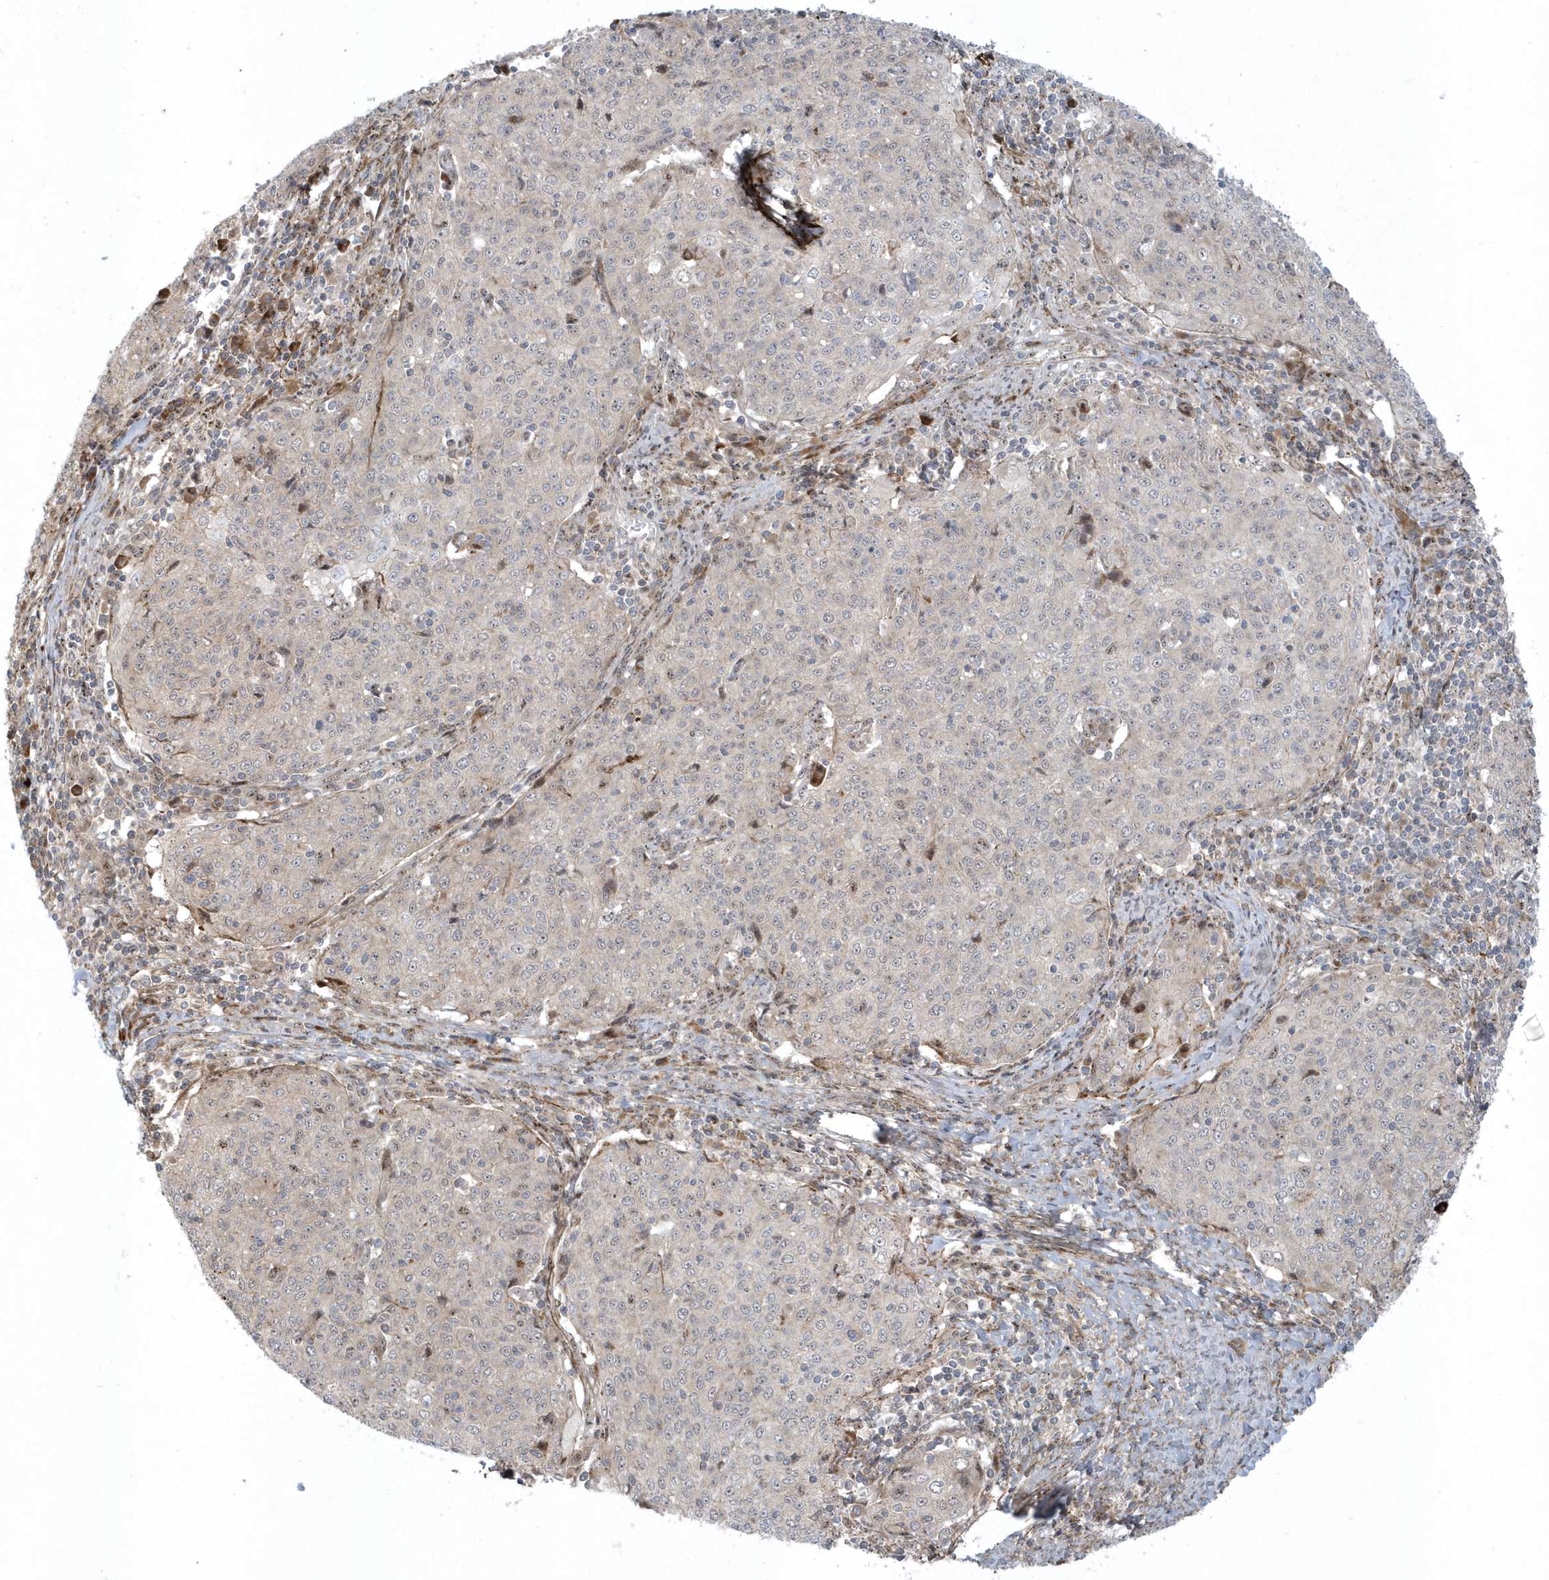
{"staining": {"intensity": "weak", "quantity": "<25%", "location": "nuclear"}, "tissue": "cervical cancer", "cell_type": "Tumor cells", "image_type": "cancer", "snomed": [{"axis": "morphology", "description": "Squamous cell carcinoma, NOS"}, {"axis": "topography", "description": "Cervix"}], "caption": "Tumor cells are negative for protein expression in human squamous cell carcinoma (cervical).", "gene": "MASP2", "patient": {"sex": "female", "age": 48}}